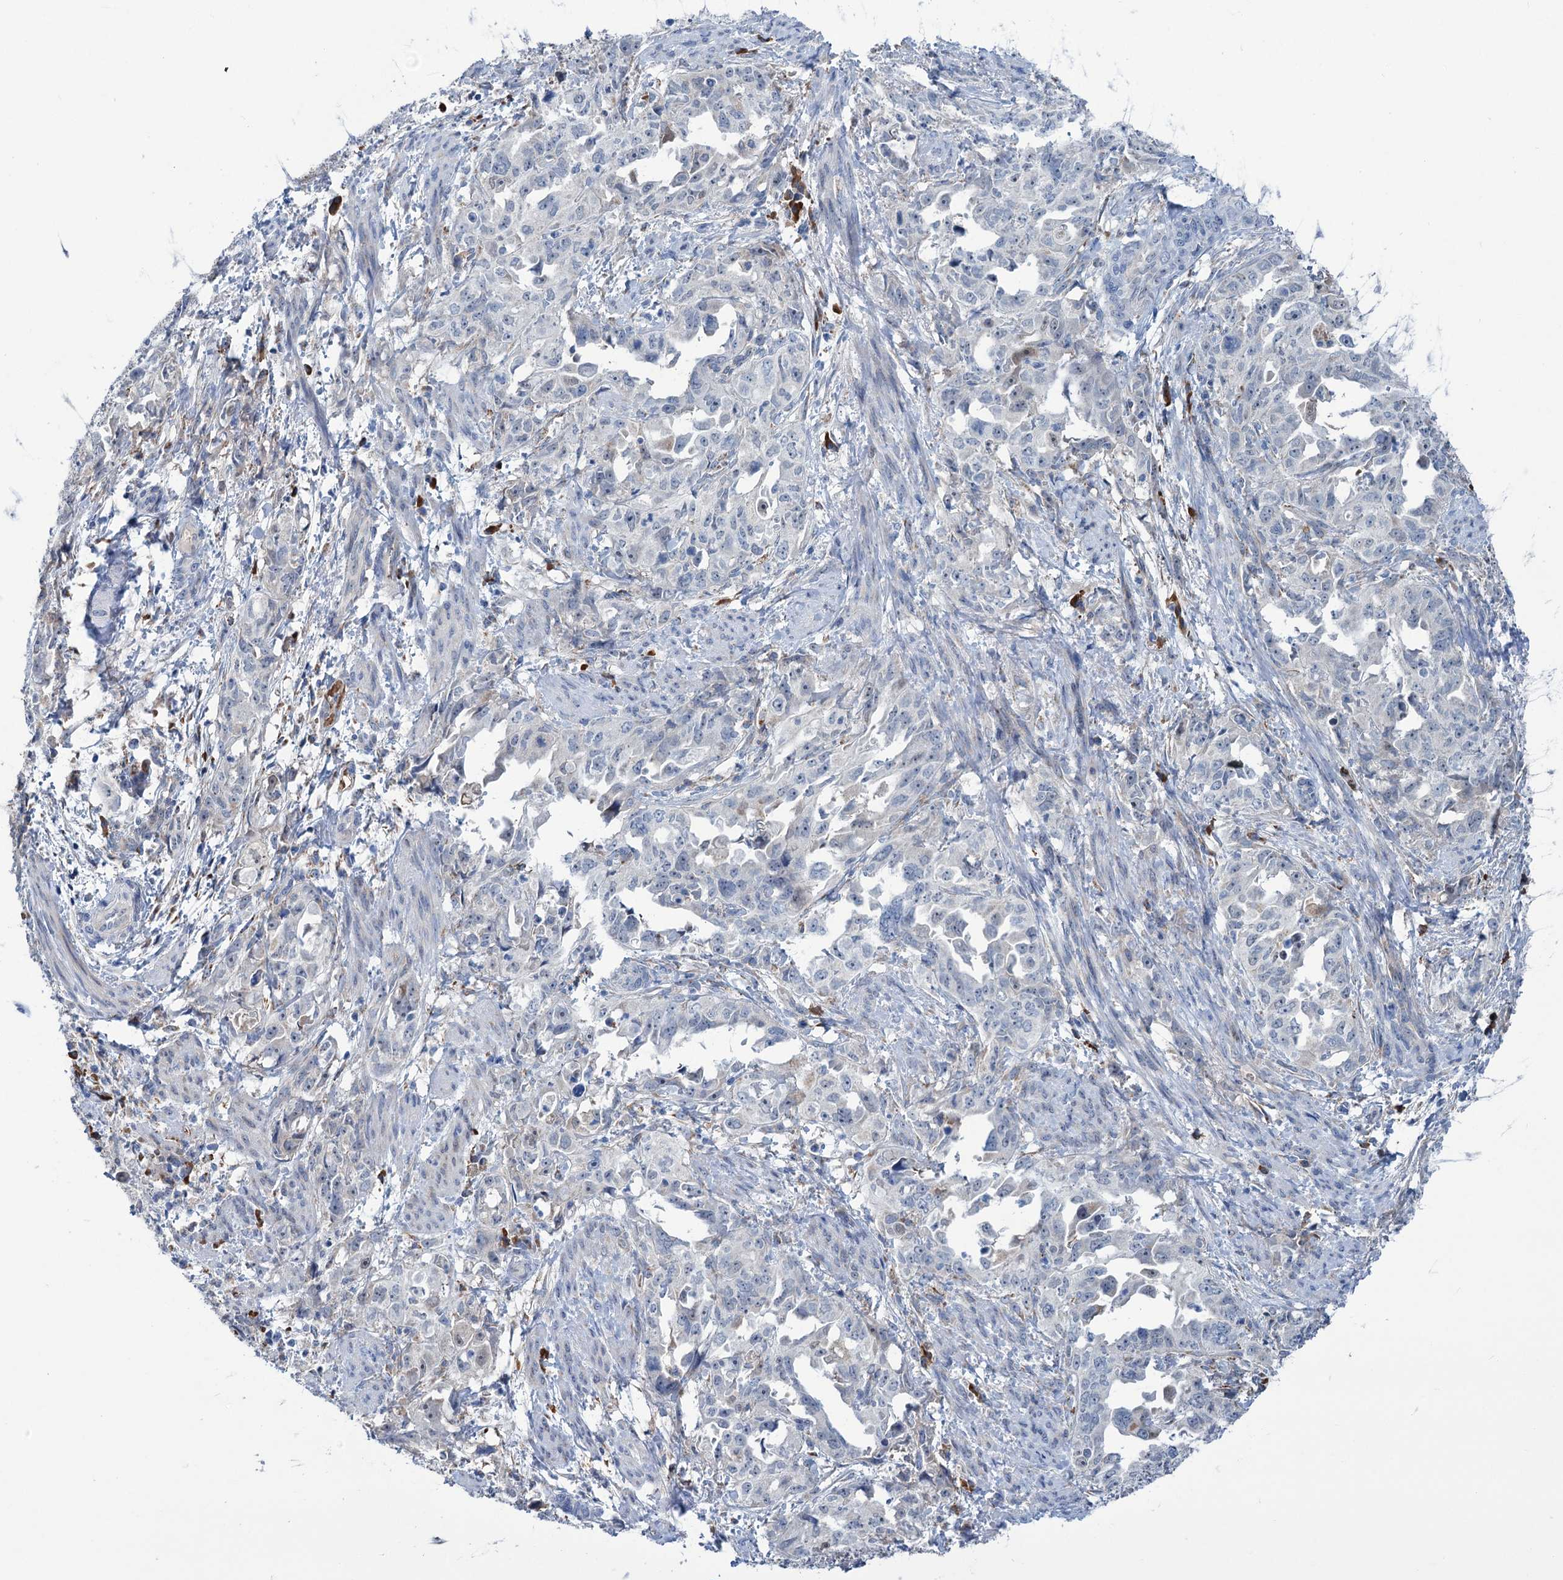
{"staining": {"intensity": "negative", "quantity": "none", "location": "none"}, "tissue": "endometrial cancer", "cell_type": "Tumor cells", "image_type": "cancer", "snomed": [{"axis": "morphology", "description": "Adenocarcinoma, NOS"}, {"axis": "topography", "description": "Endometrium"}], "caption": "Photomicrograph shows no protein positivity in tumor cells of endometrial cancer tissue.", "gene": "LPIN1", "patient": {"sex": "female", "age": 65}}